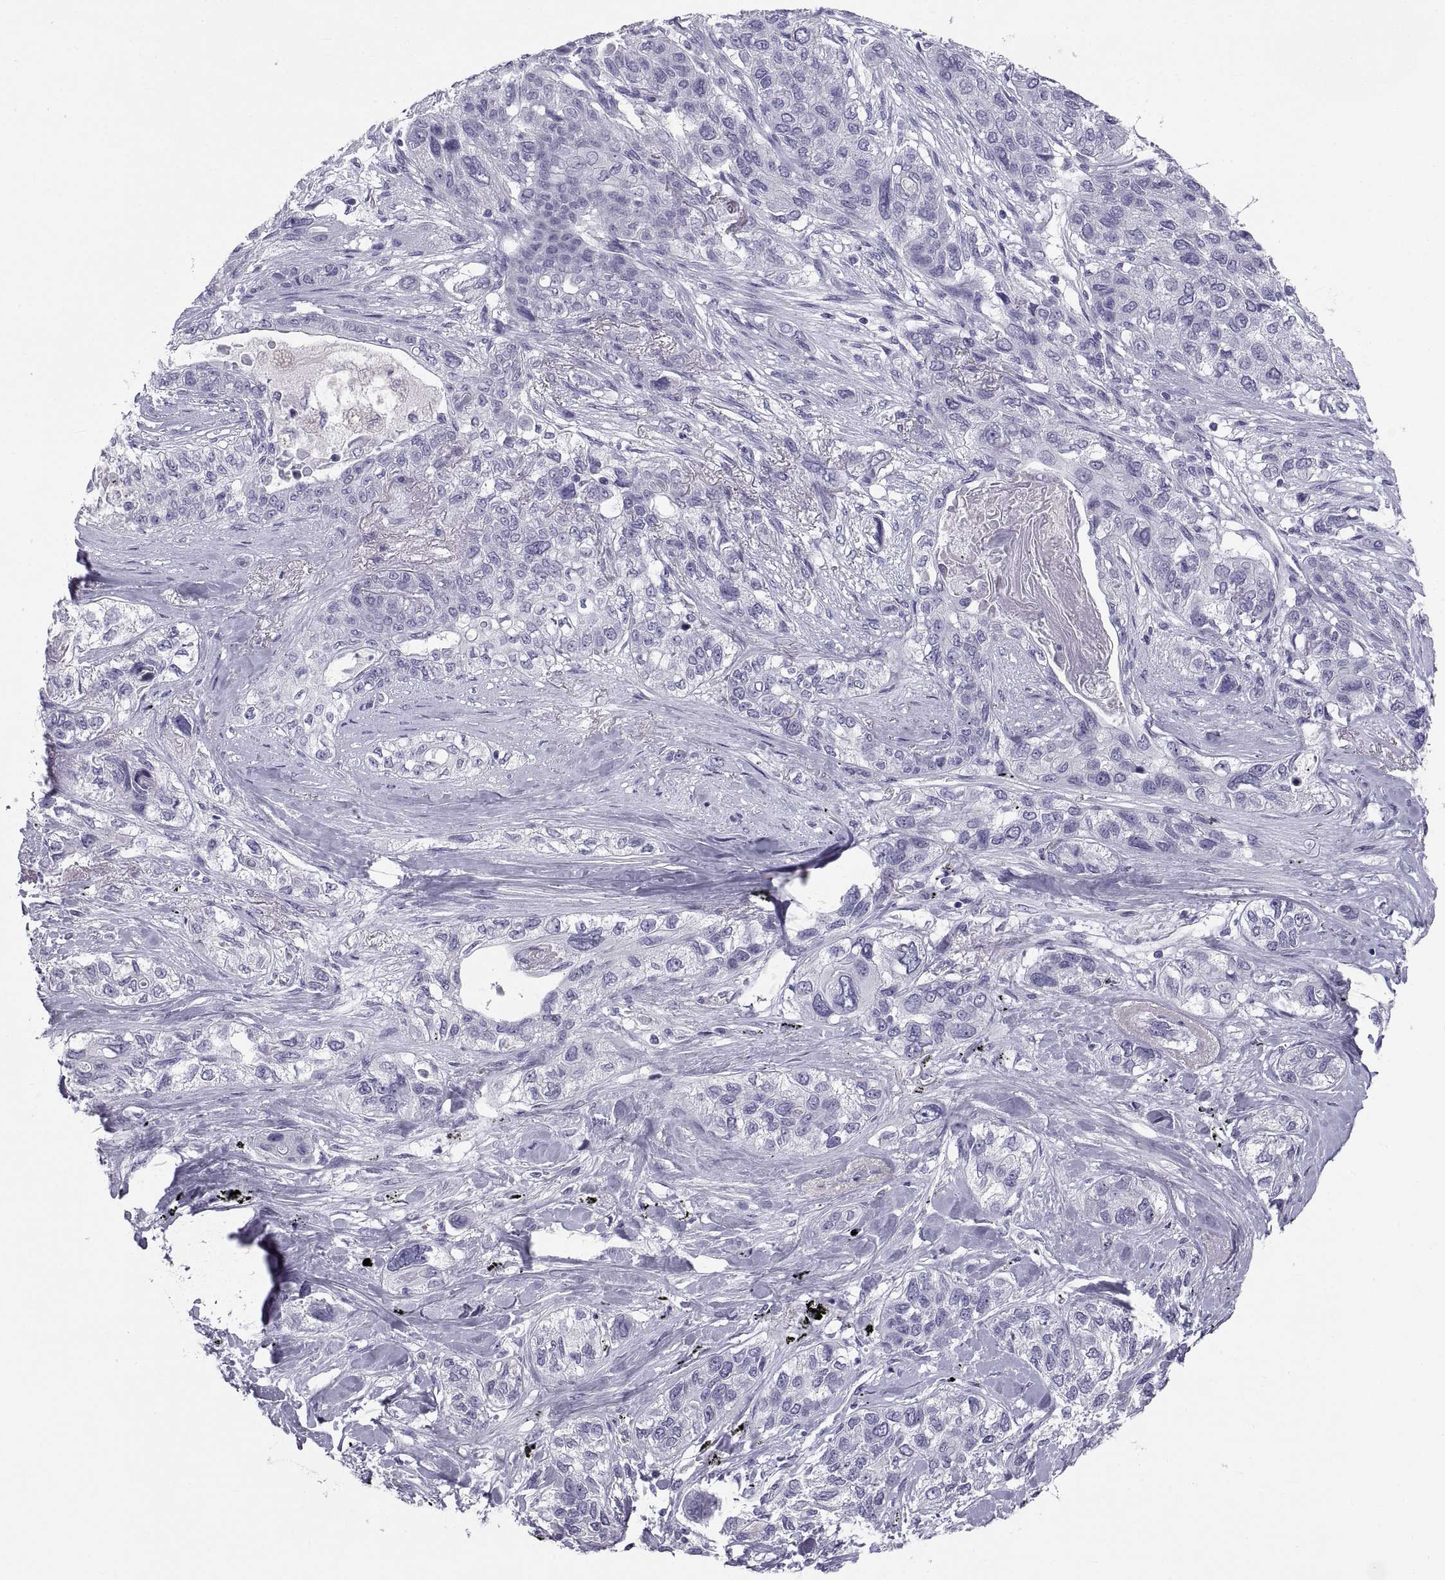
{"staining": {"intensity": "negative", "quantity": "none", "location": "none"}, "tissue": "lung cancer", "cell_type": "Tumor cells", "image_type": "cancer", "snomed": [{"axis": "morphology", "description": "Squamous cell carcinoma, NOS"}, {"axis": "topography", "description": "Lung"}], "caption": "Lung cancer stained for a protein using immunohistochemistry exhibits no positivity tumor cells.", "gene": "PCSK1N", "patient": {"sex": "female", "age": 70}}